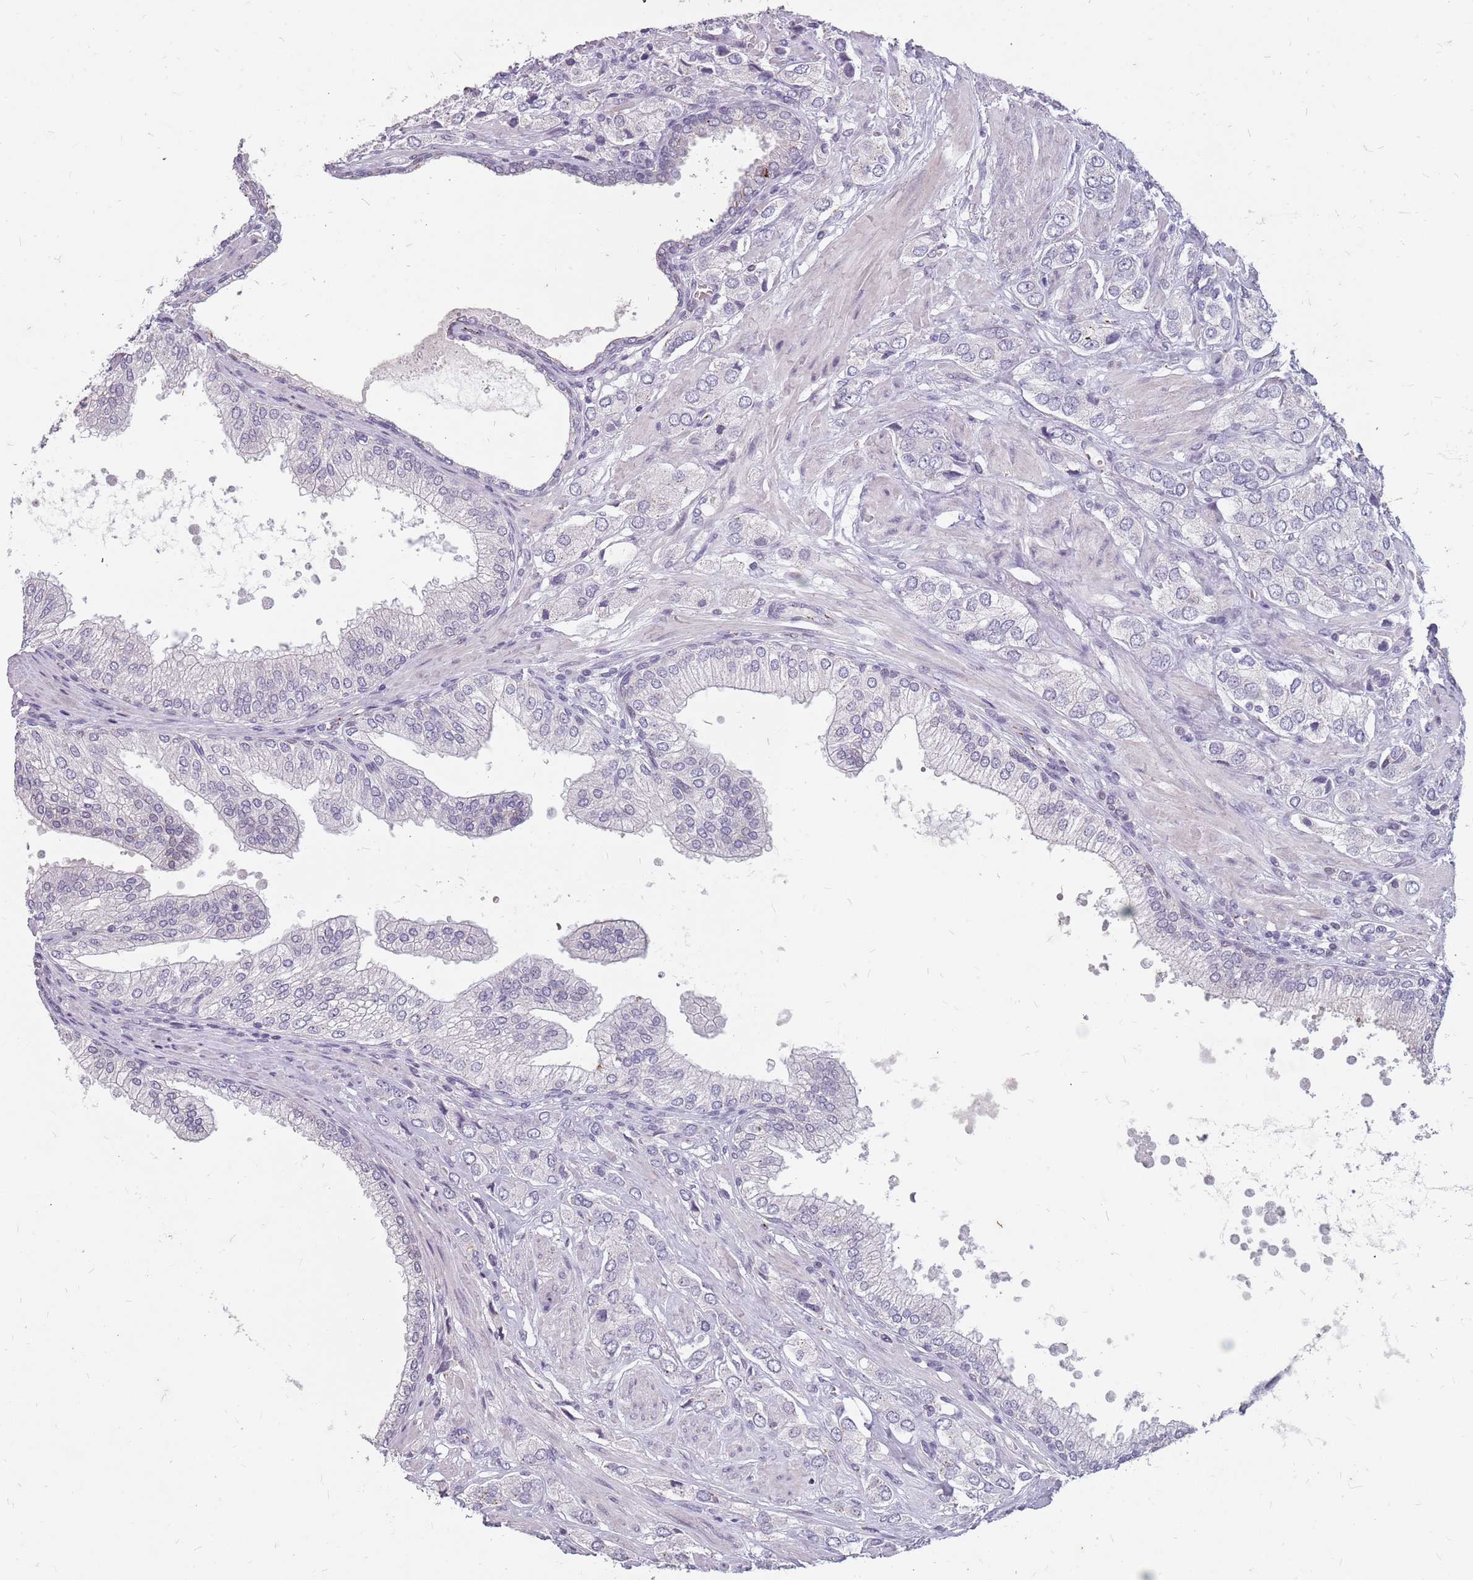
{"staining": {"intensity": "negative", "quantity": "none", "location": "none"}, "tissue": "prostate cancer", "cell_type": "Tumor cells", "image_type": "cancer", "snomed": [{"axis": "morphology", "description": "Adenocarcinoma, High grade"}, {"axis": "topography", "description": "Prostate and seminal vesicle, NOS"}], "caption": "This is an immunohistochemistry (IHC) image of human adenocarcinoma (high-grade) (prostate). There is no positivity in tumor cells.", "gene": "NEK6", "patient": {"sex": "male", "age": 64}}